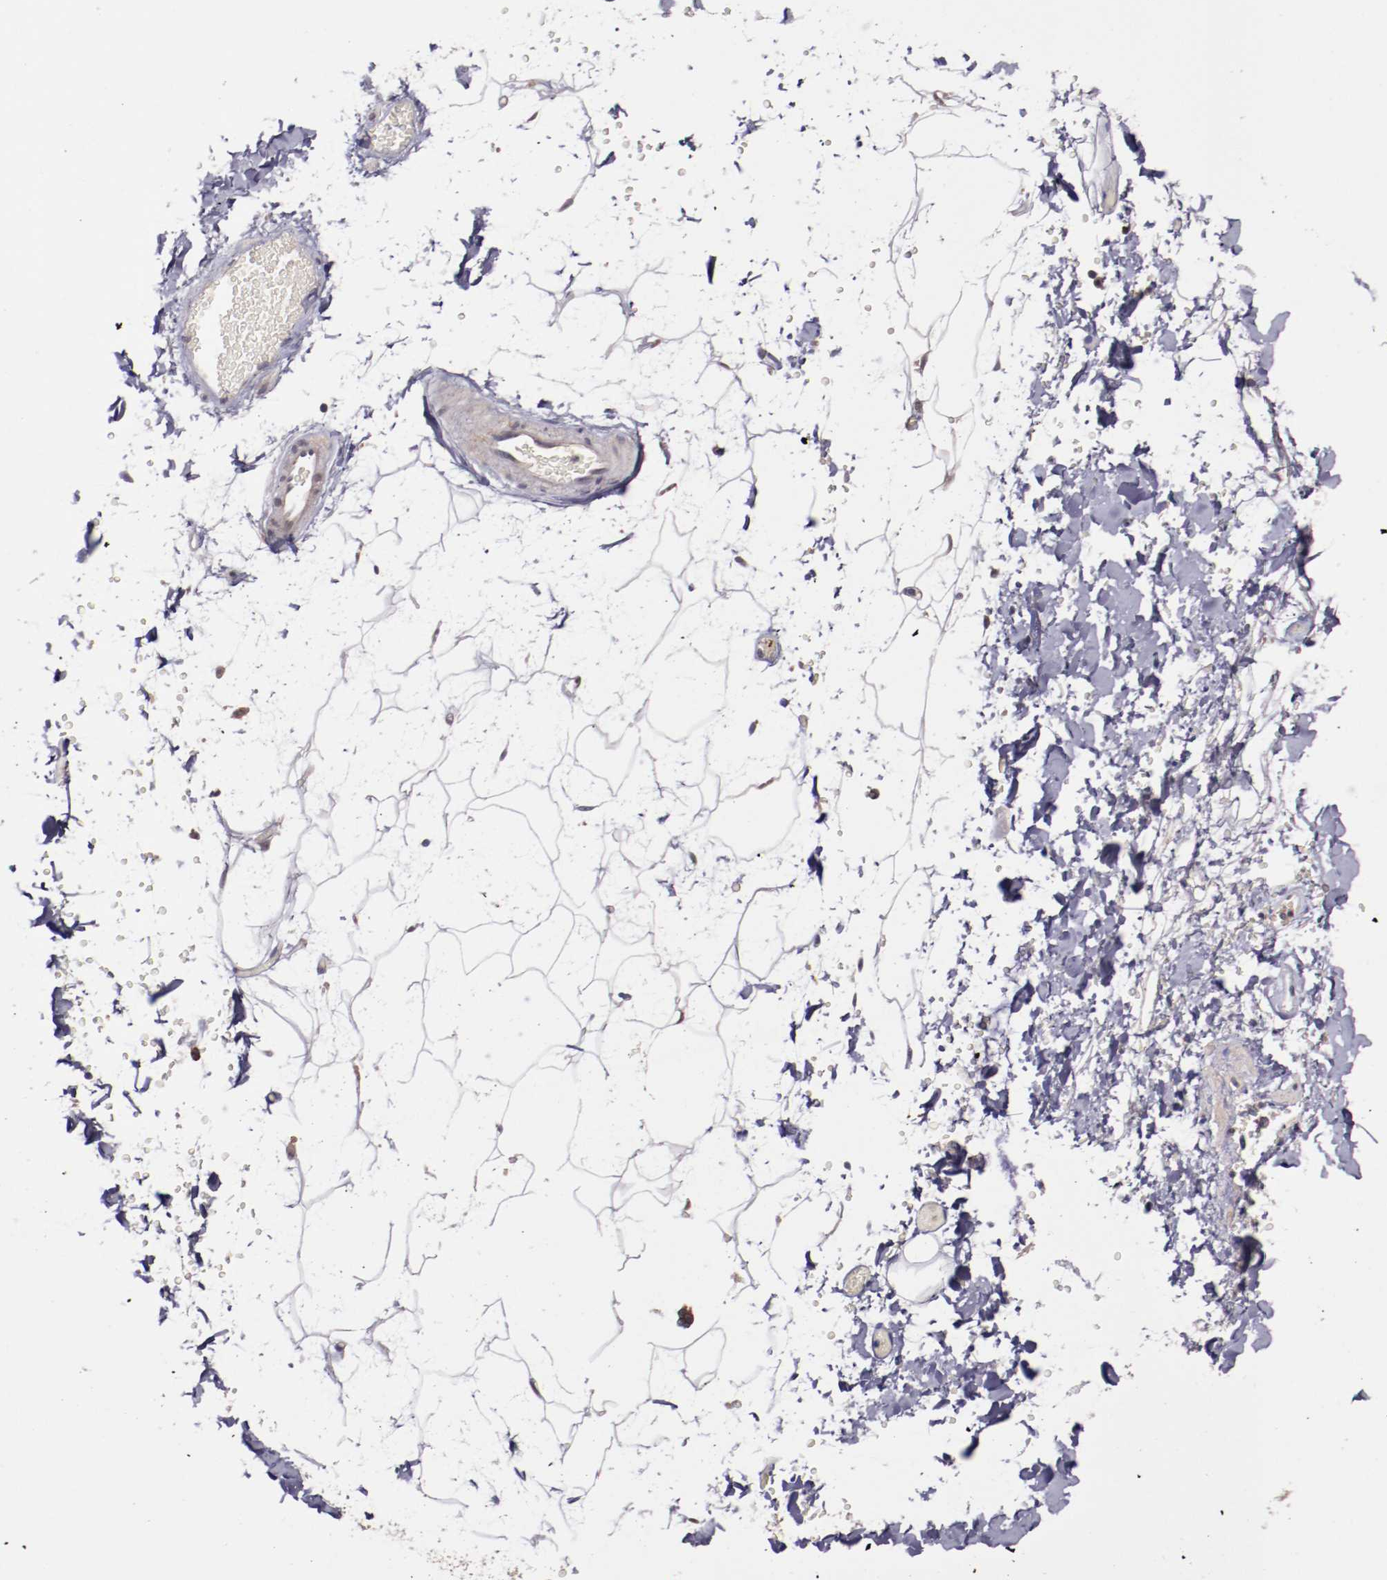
{"staining": {"intensity": "weak", "quantity": "25%-75%", "location": "cytoplasmic/membranous"}, "tissue": "adipose tissue", "cell_type": "Adipocytes", "image_type": "normal", "snomed": [{"axis": "morphology", "description": "Normal tissue, NOS"}, {"axis": "topography", "description": "Soft tissue"}], "caption": "A high-resolution photomicrograph shows IHC staining of benign adipose tissue, which demonstrates weak cytoplasmic/membranous positivity in about 25%-75% of adipocytes. (Stains: DAB (3,3'-diaminobenzidine) in brown, nuclei in blue, Microscopy: brightfield microscopy at high magnification).", "gene": "FTSJ1", "patient": {"sex": "male", "age": 72}}